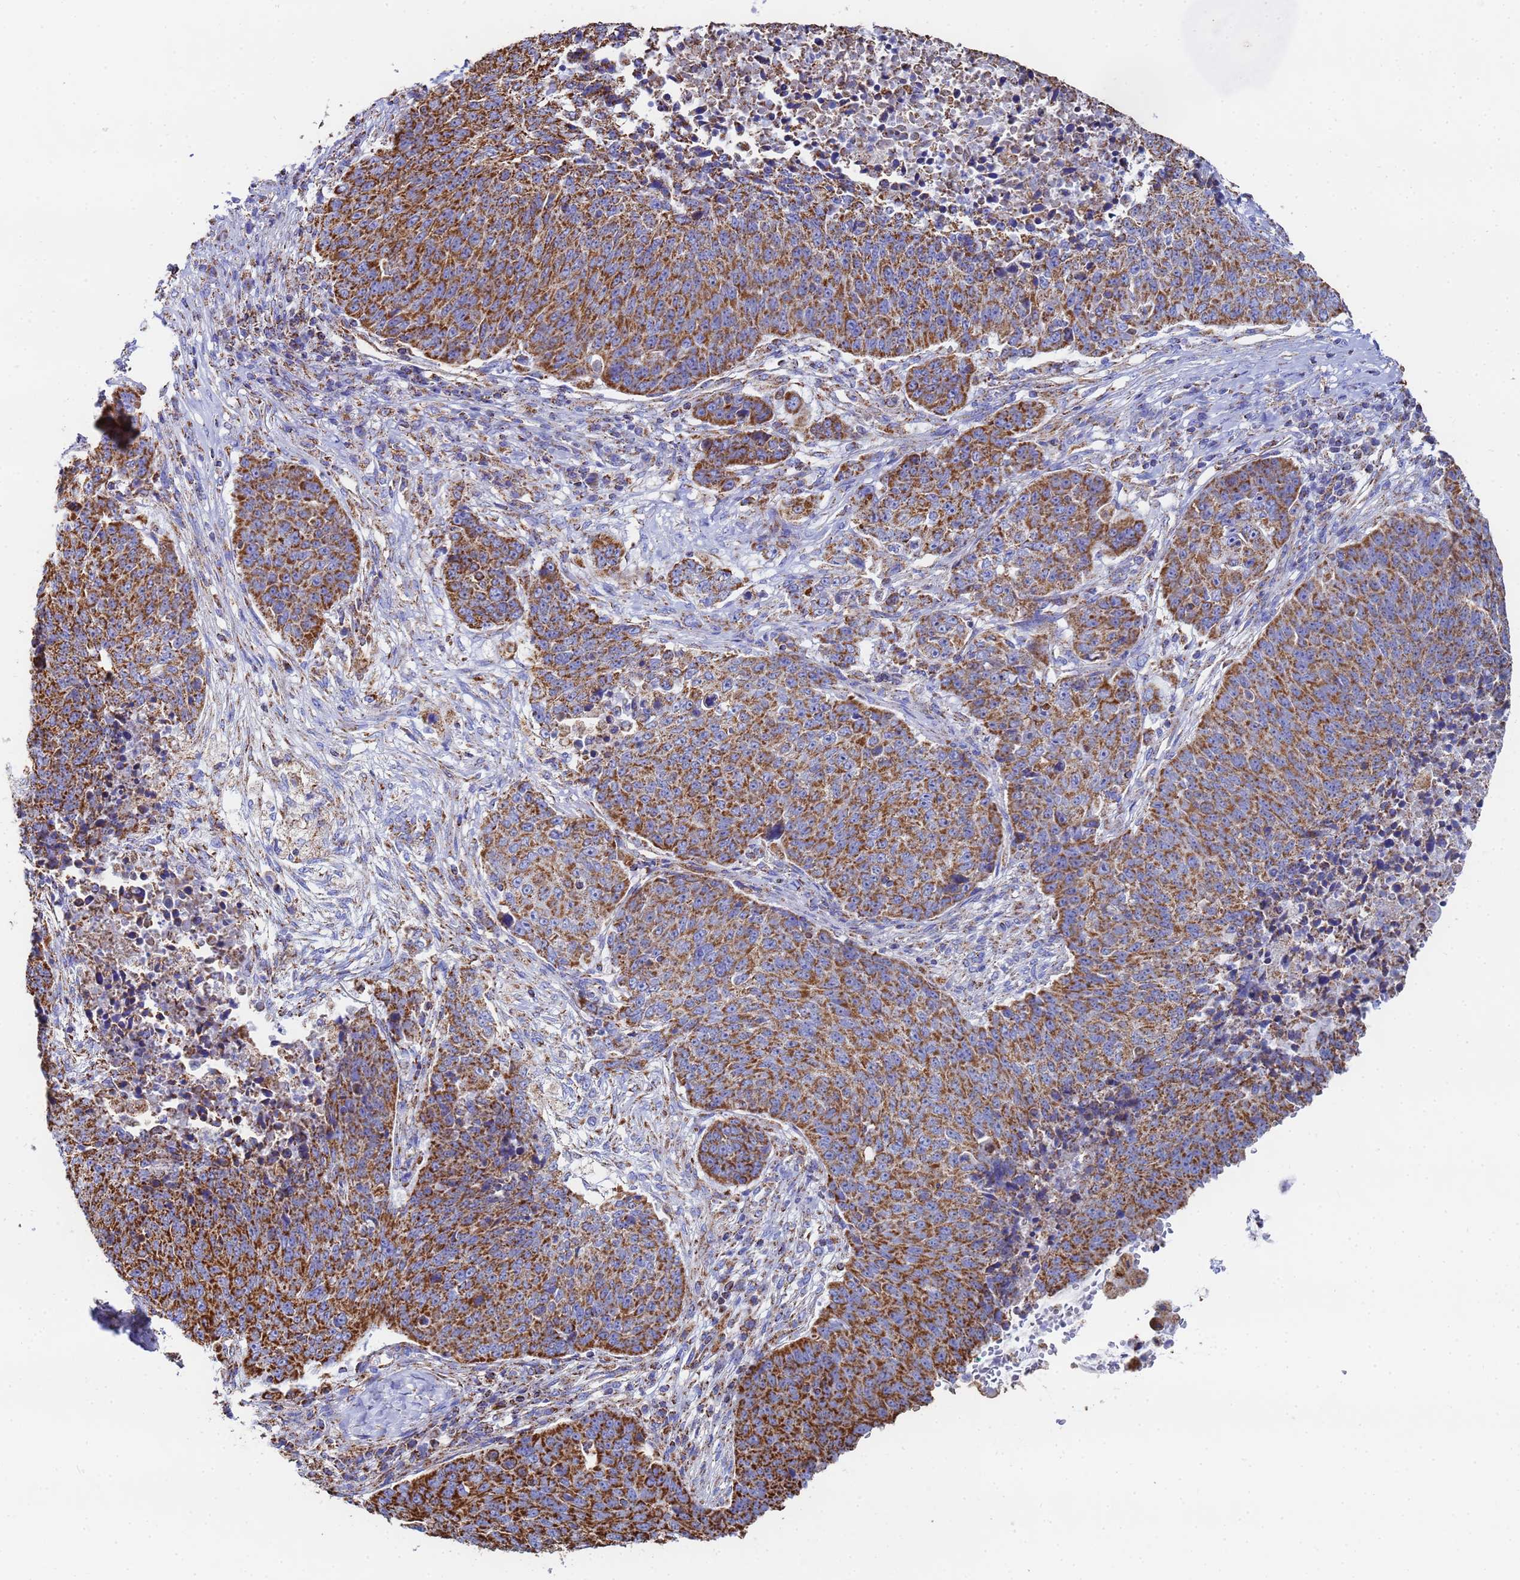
{"staining": {"intensity": "strong", "quantity": ">75%", "location": "cytoplasmic/membranous"}, "tissue": "lung cancer", "cell_type": "Tumor cells", "image_type": "cancer", "snomed": [{"axis": "morphology", "description": "Normal tissue, NOS"}, {"axis": "morphology", "description": "Squamous cell carcinoma, NOS"}, {"axis": "topography", "description": "Lymph node"}, {"axis": "topography", "description": "Lung"}], "caption": "This micrograph shows immunohistochemistry staining of squamous cell carcinoma (lung), with high strong cytoplasmic/membranous staining in approximately >75% of tumor cells.", "gene": "GLUD1", "patient": {"sex": "male", "age": 66}}